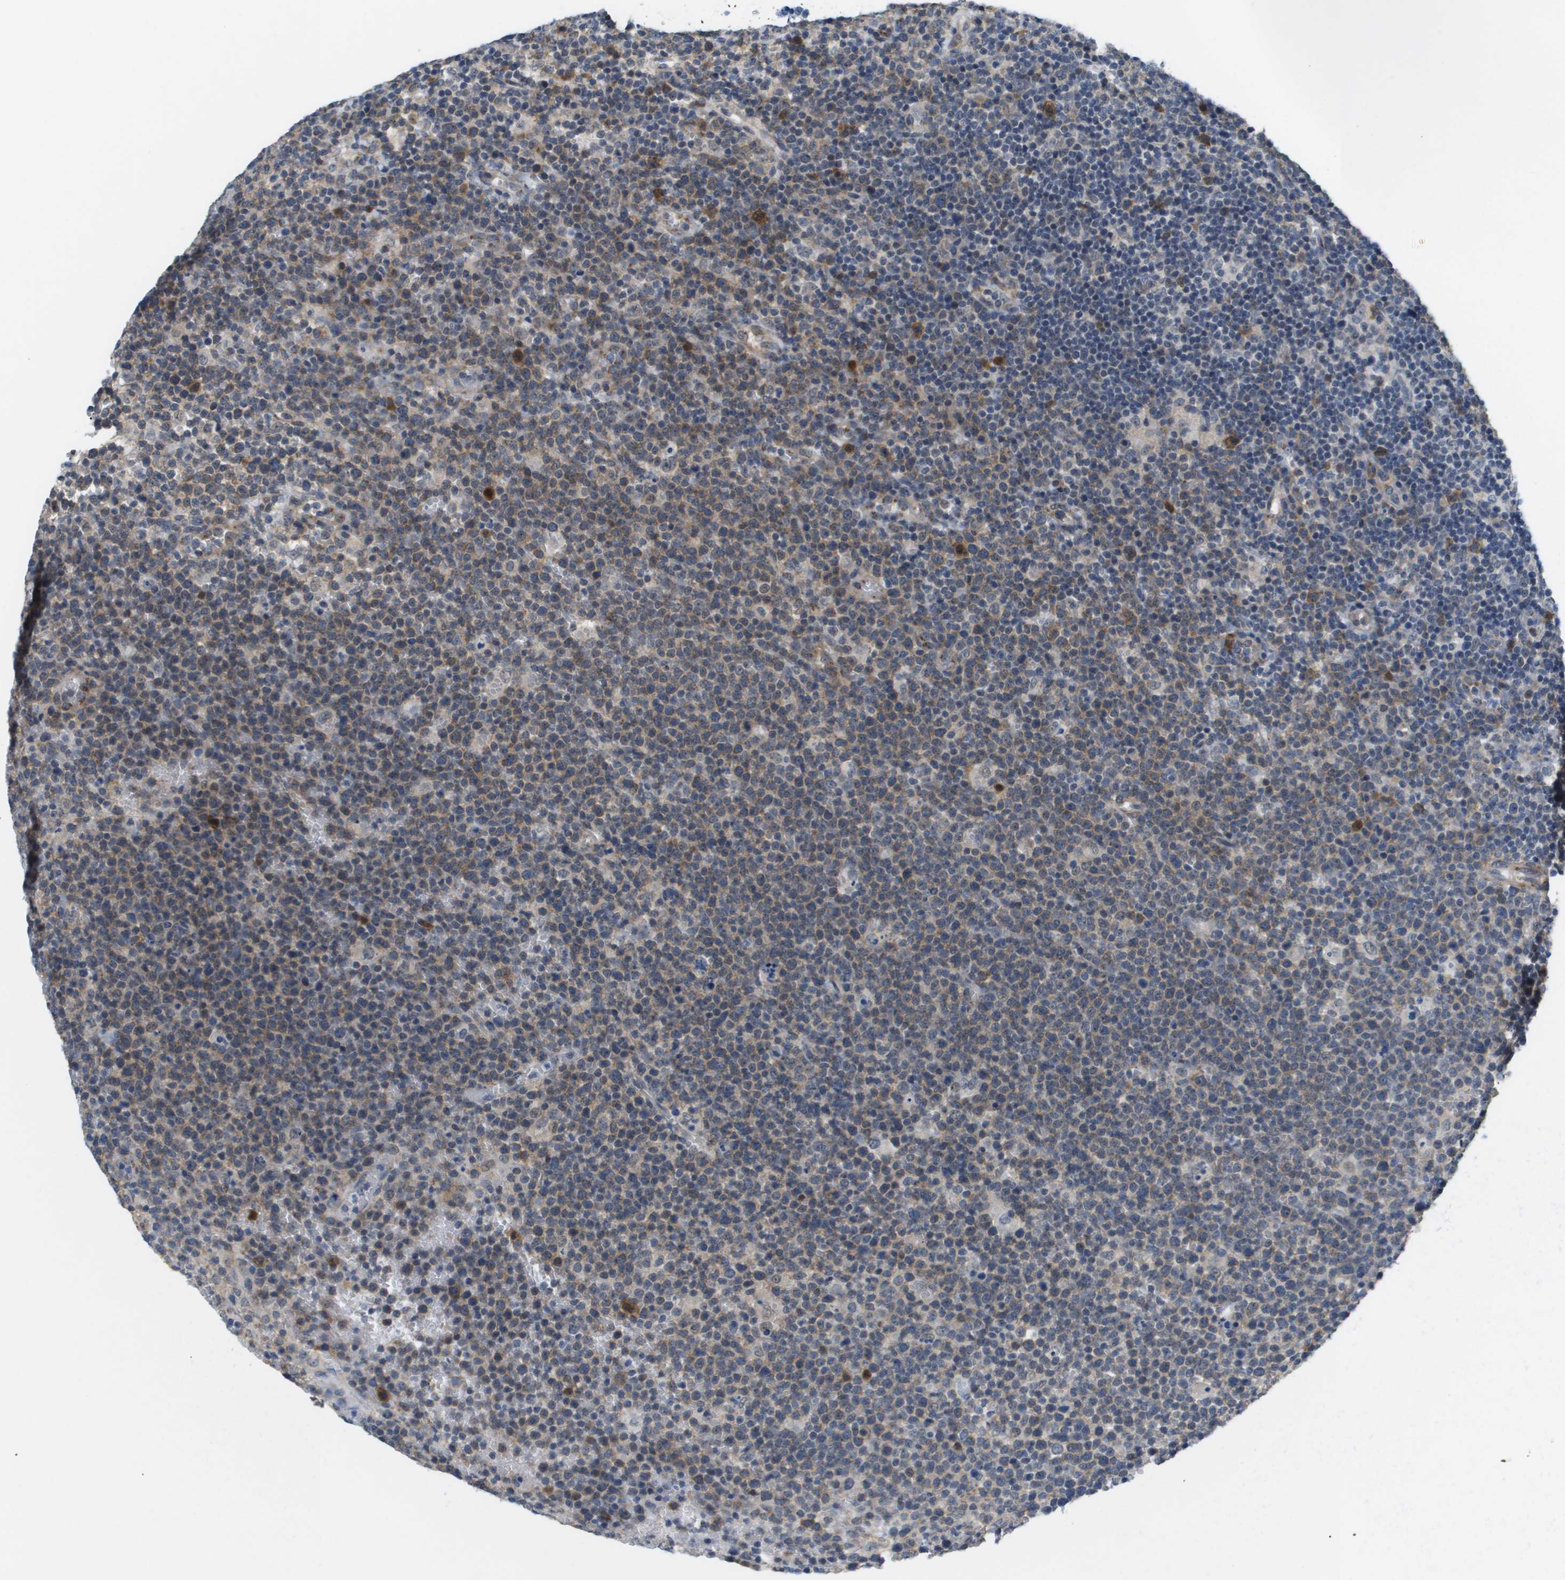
{"staining": {"intensity": "weak", "quantity": "25%-75%", "location": "cytoplasmic/membranous"}, "tissue": "lymphoma", "cell_type": "Tumor cells", "image_type": "cancer", "snomed": [{"axis": "morphology", "description": "Malignant lymphoma, non-Hodgkin's type, High grade"}, {"axis": "topography", "description": "Lymph node"}], "caption": "Lymphoma stained with a protein marker demonstrates weak staining in tumor cells.", "gene": "OTUD5", "patient": {"sex": "male", "age": 61}}